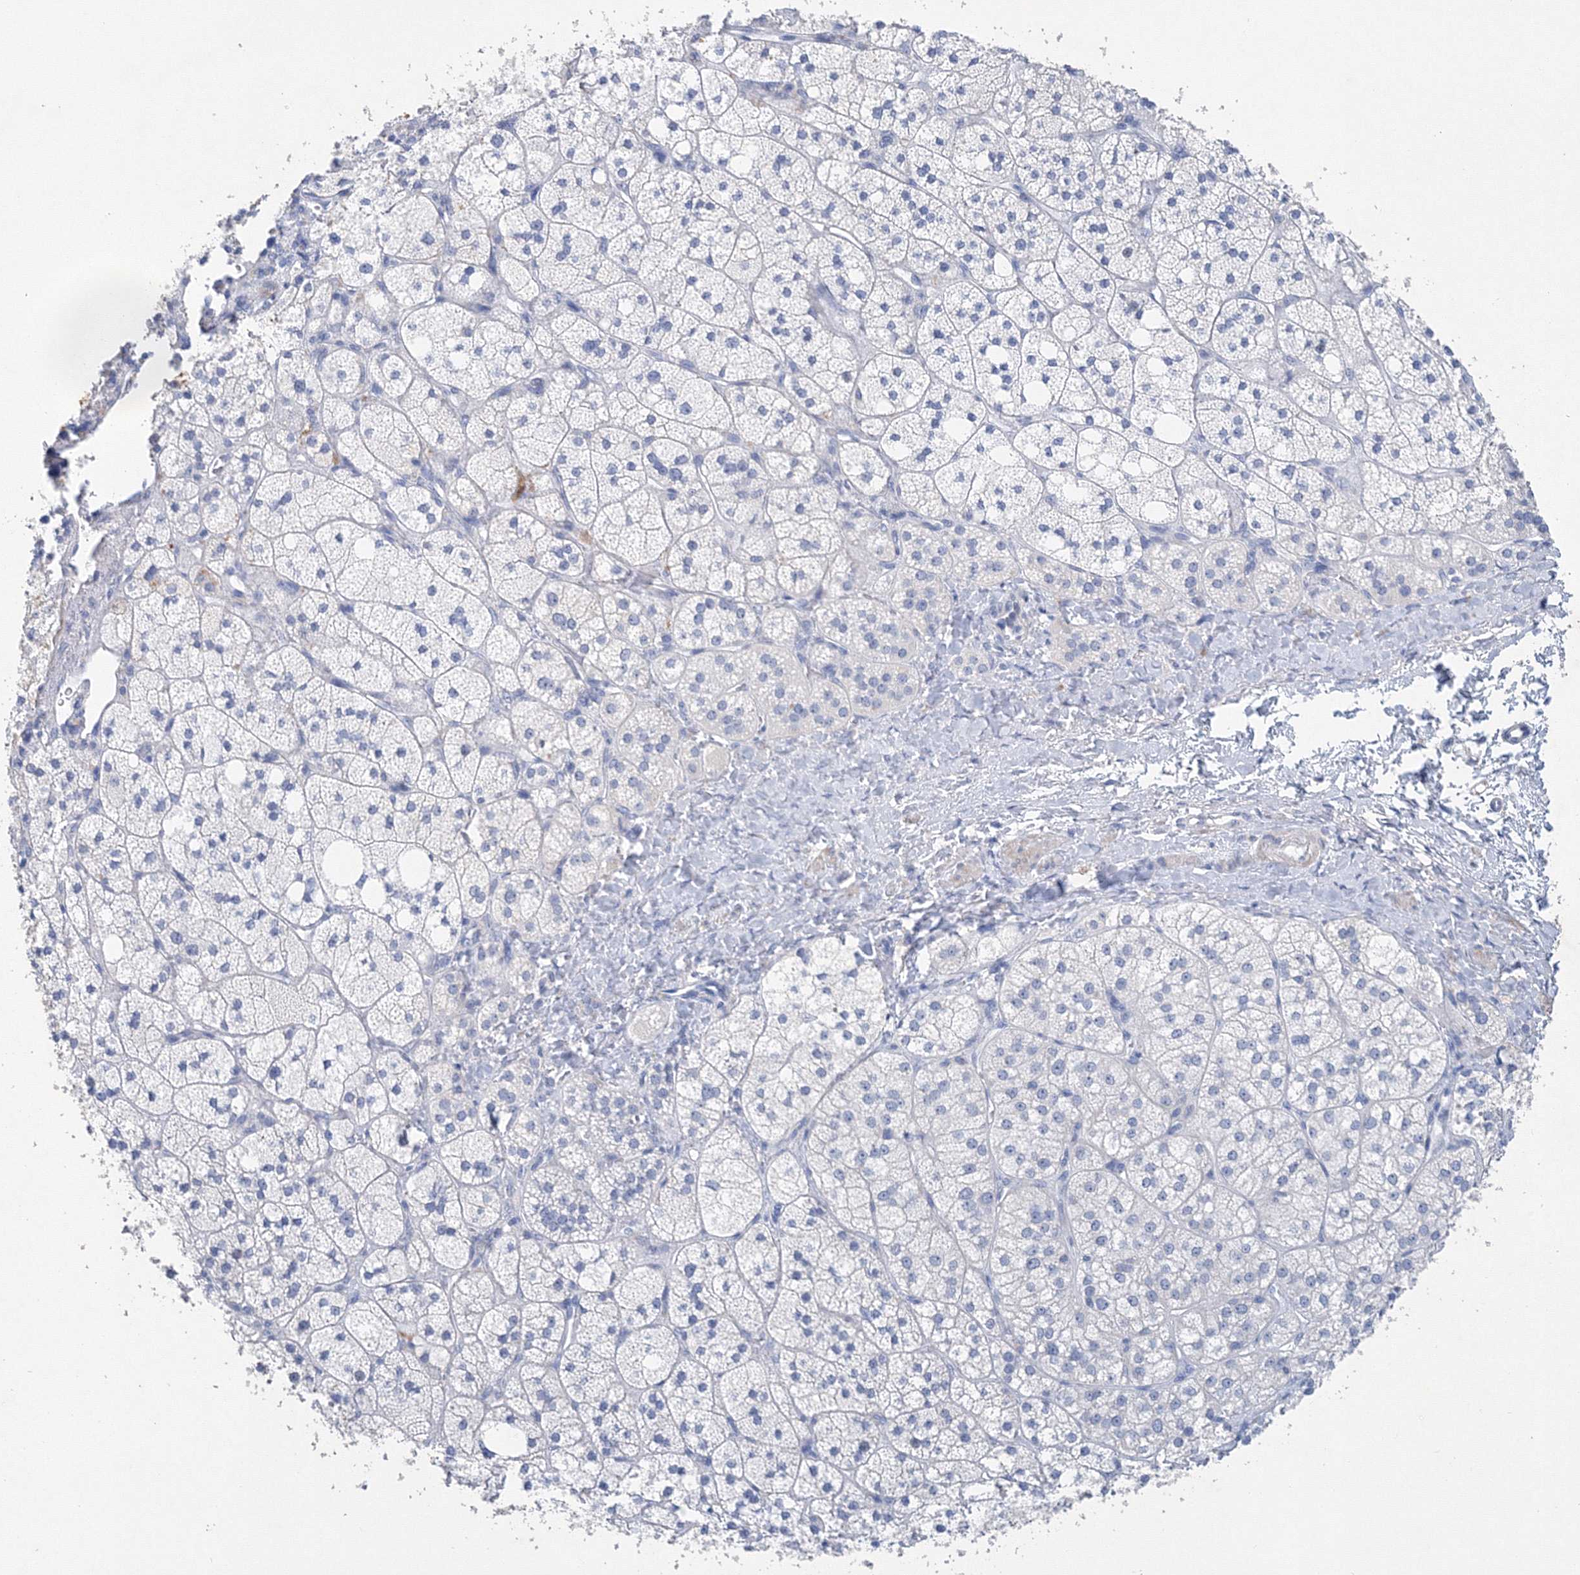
{"staining": {"intensity": "negative", "quantity": "none", "location": "none"}, "tissue": "adrenal gland", "cell_type": "Glandular cells", "image_type": "normal", "snomed": [{"axis": "morphology", "description": "Normal tissue, NOS"}, {"axis": "topography", "description": "Adrenal gland"}], "caption": "A histopathology image of human adrenal gland is negative for staining in glandular cells. Nuclei are stained in blue.", "gene": "OSBPL6", "patient": {"sex": "male", "age": 61}}